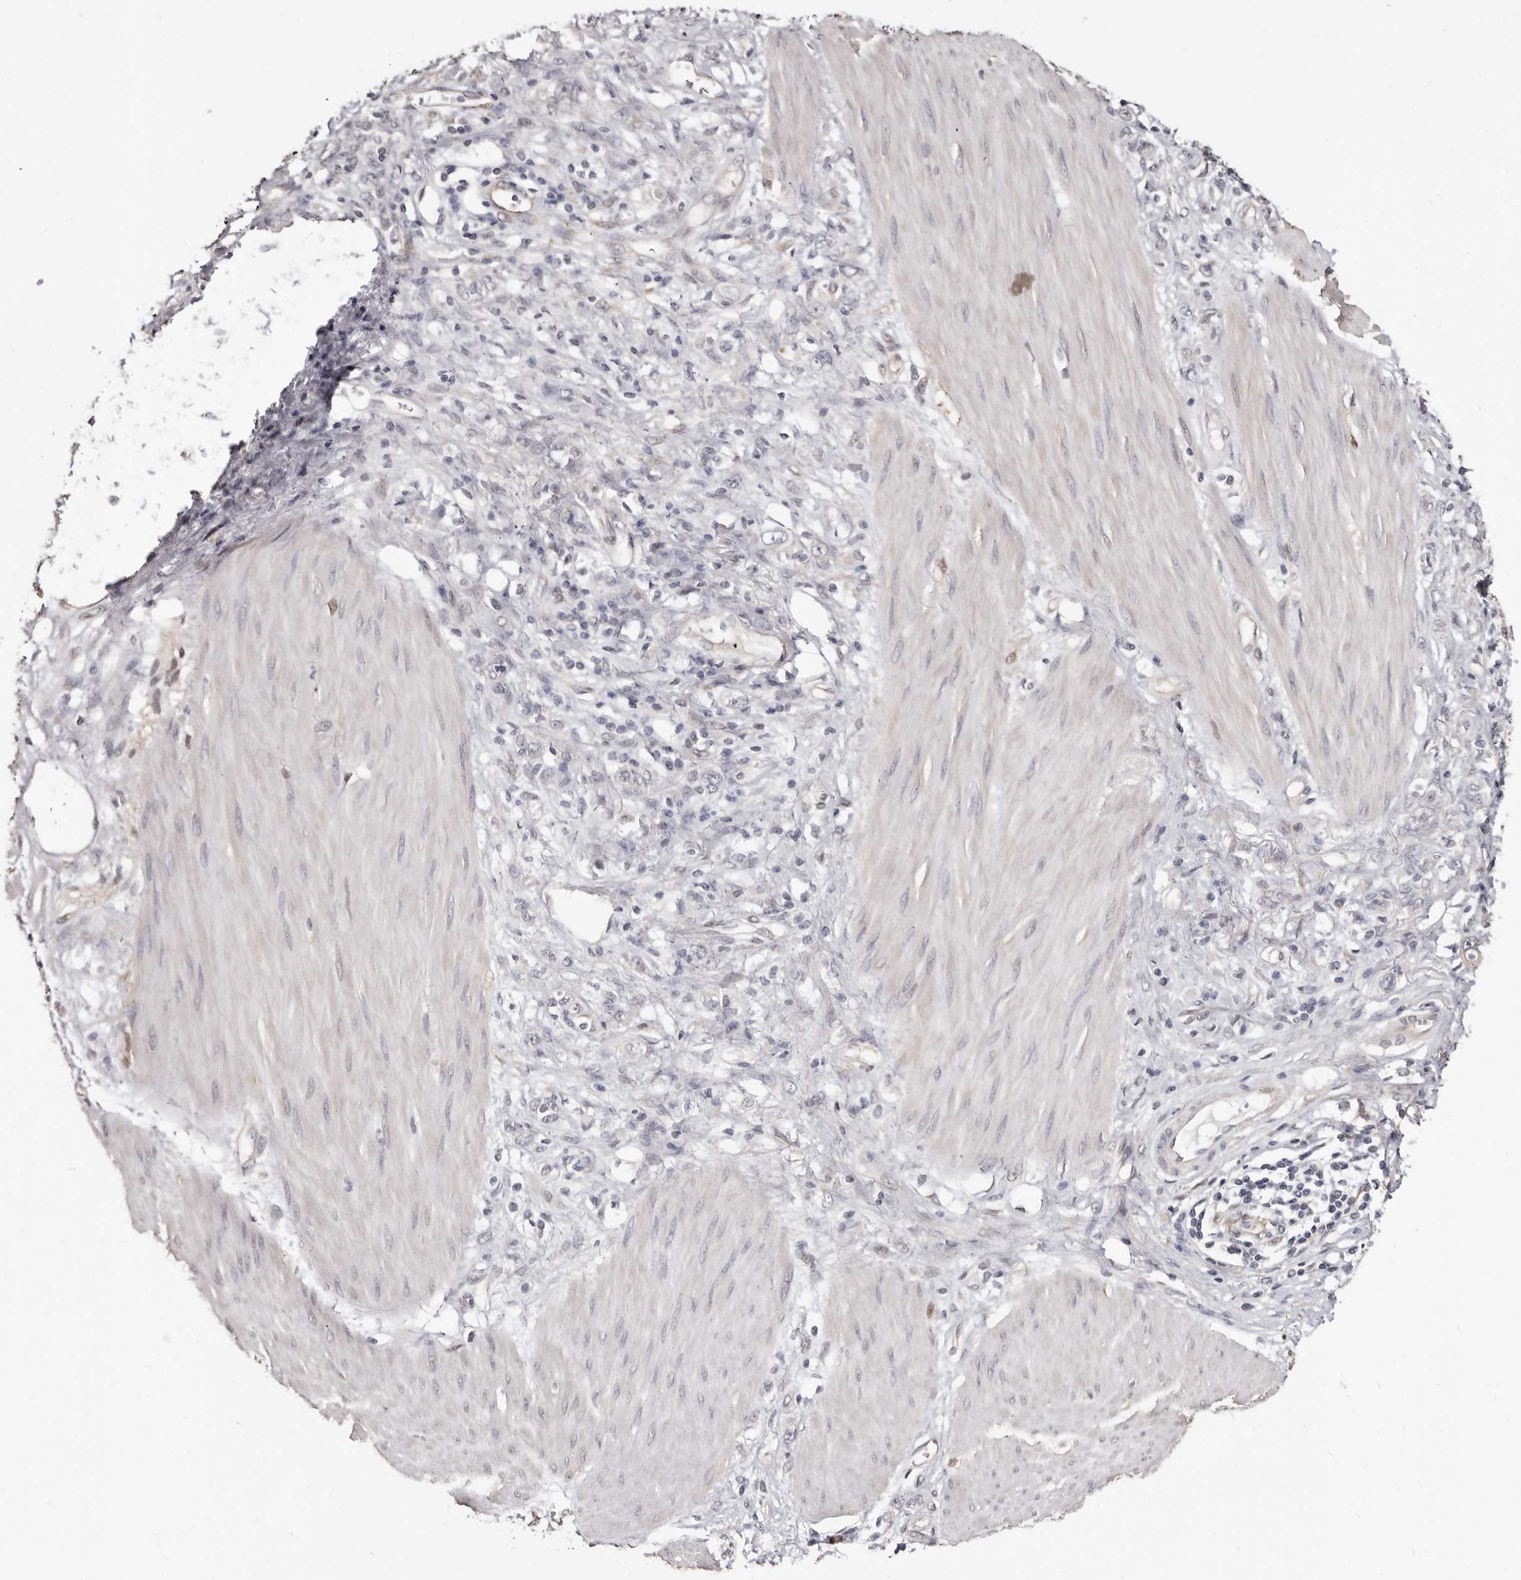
{"staining": {"intensity": "negative", "quantity": "none", "location": "none"}, "tissue": "stomach cancer", "cell_type": "Tumor cells", "image_type": "cancer", "snomed": [{"axis": "morphology", "description": "Adenocarcinoma, NOS"}, {"axis": "topography", "description": "Stomach"}], "caption": "This is an immunohistochemistry histopathology image of human stomach adenocarcinoma. There is no positivity in tumor cells.", "gene": "KHDRBS2", "patient": {"sex": "female", "age": 76}}